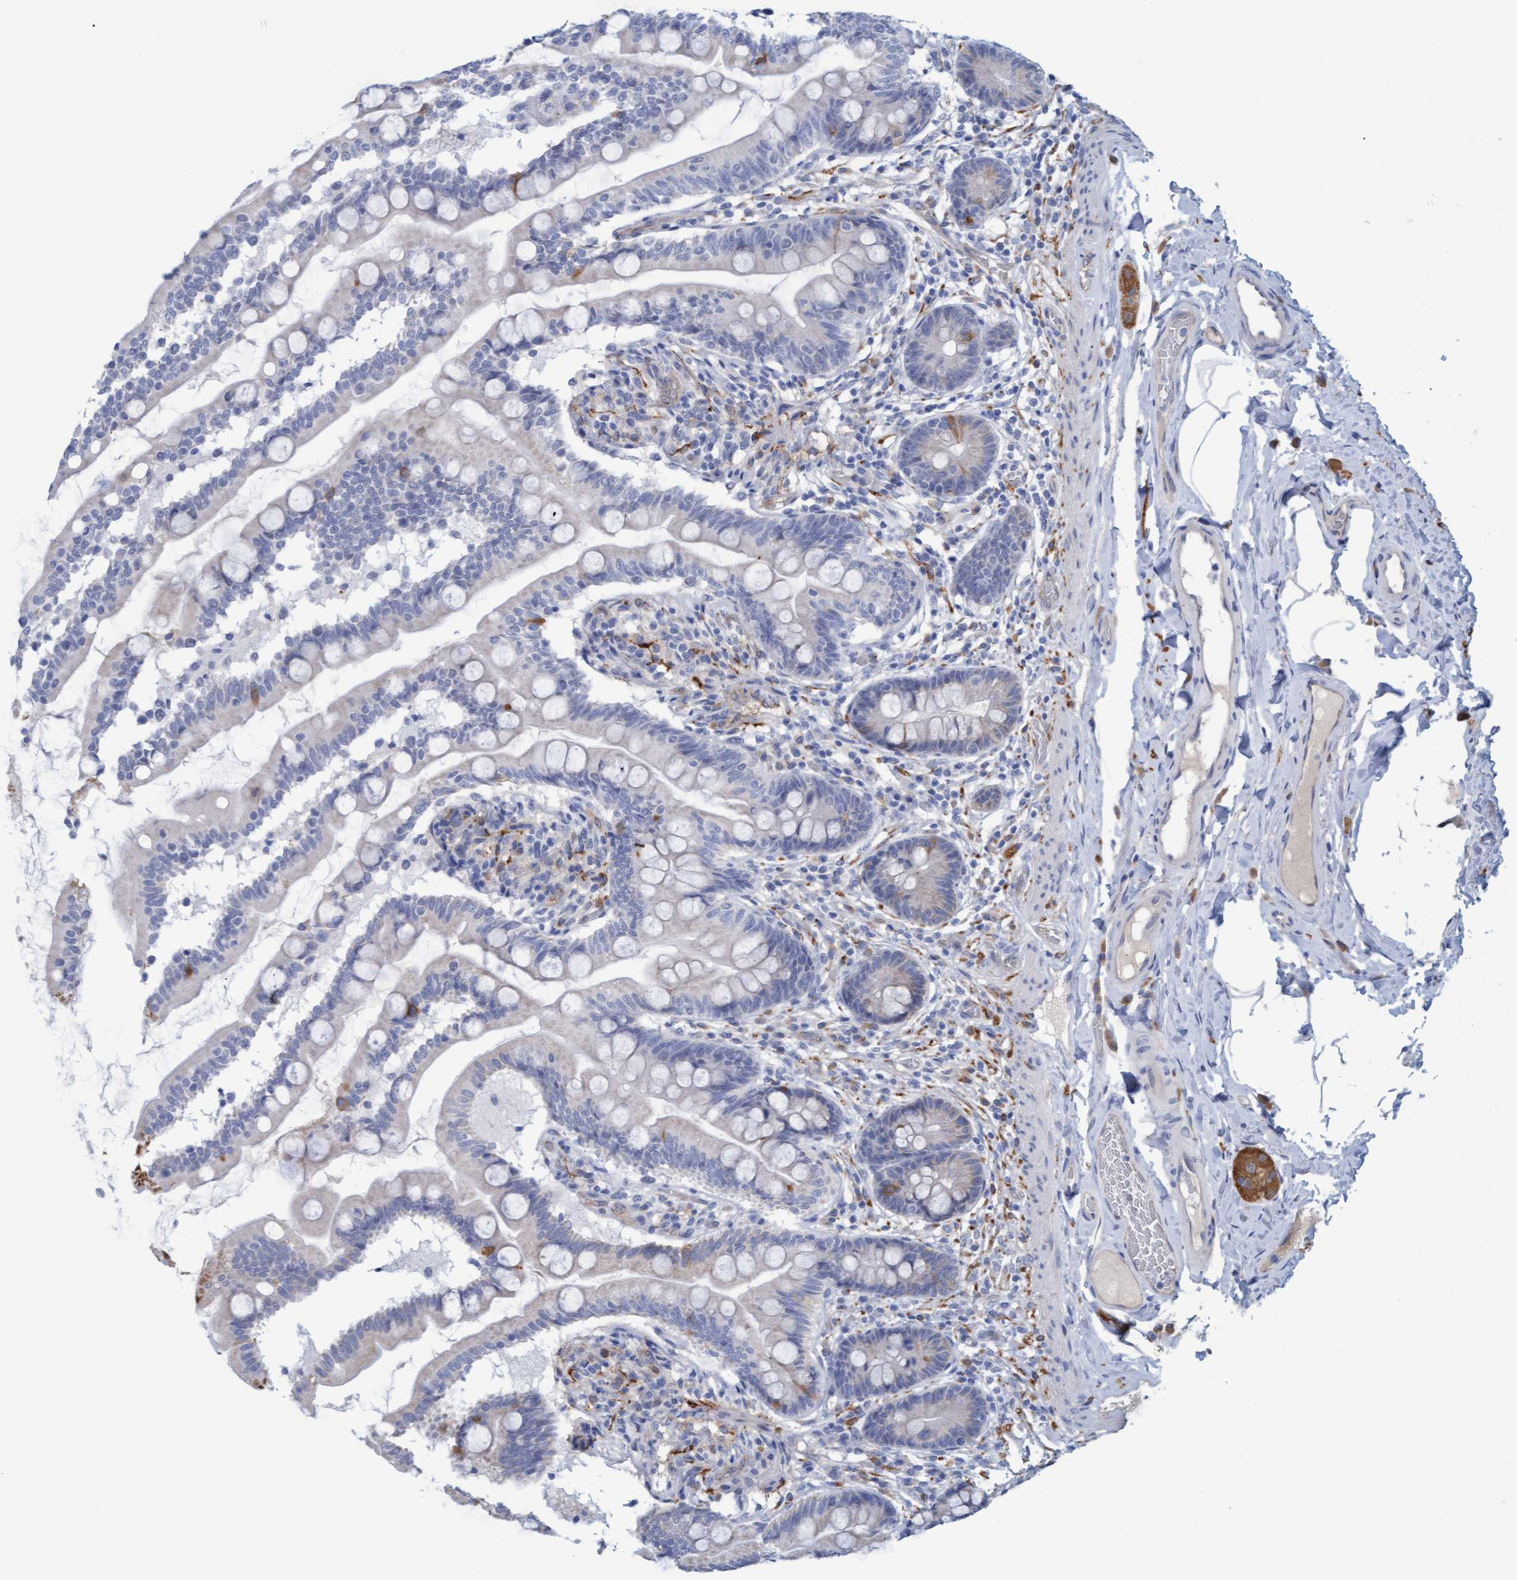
{"staining": {"intensity": "moderate", "quantity": "<25%", "location": "cytoplasmic/membranous"}, "tissue": "small intestine", "cell_type": "Glandular cells", "image_type": "normal", "snomed": [{"axis": "morphology", "description": "Normal tissue, NOS"}, {"axis": "topography", "description": "Small intestine"}], "caption": "The micrograph demonstrates staining of normal small intestine, revealing moderate cytoplasmic/membranous protein staining (brown color) within glandular cells.", "gene": "STXBP1", "patient": {"sex": "female", "age": 56}}